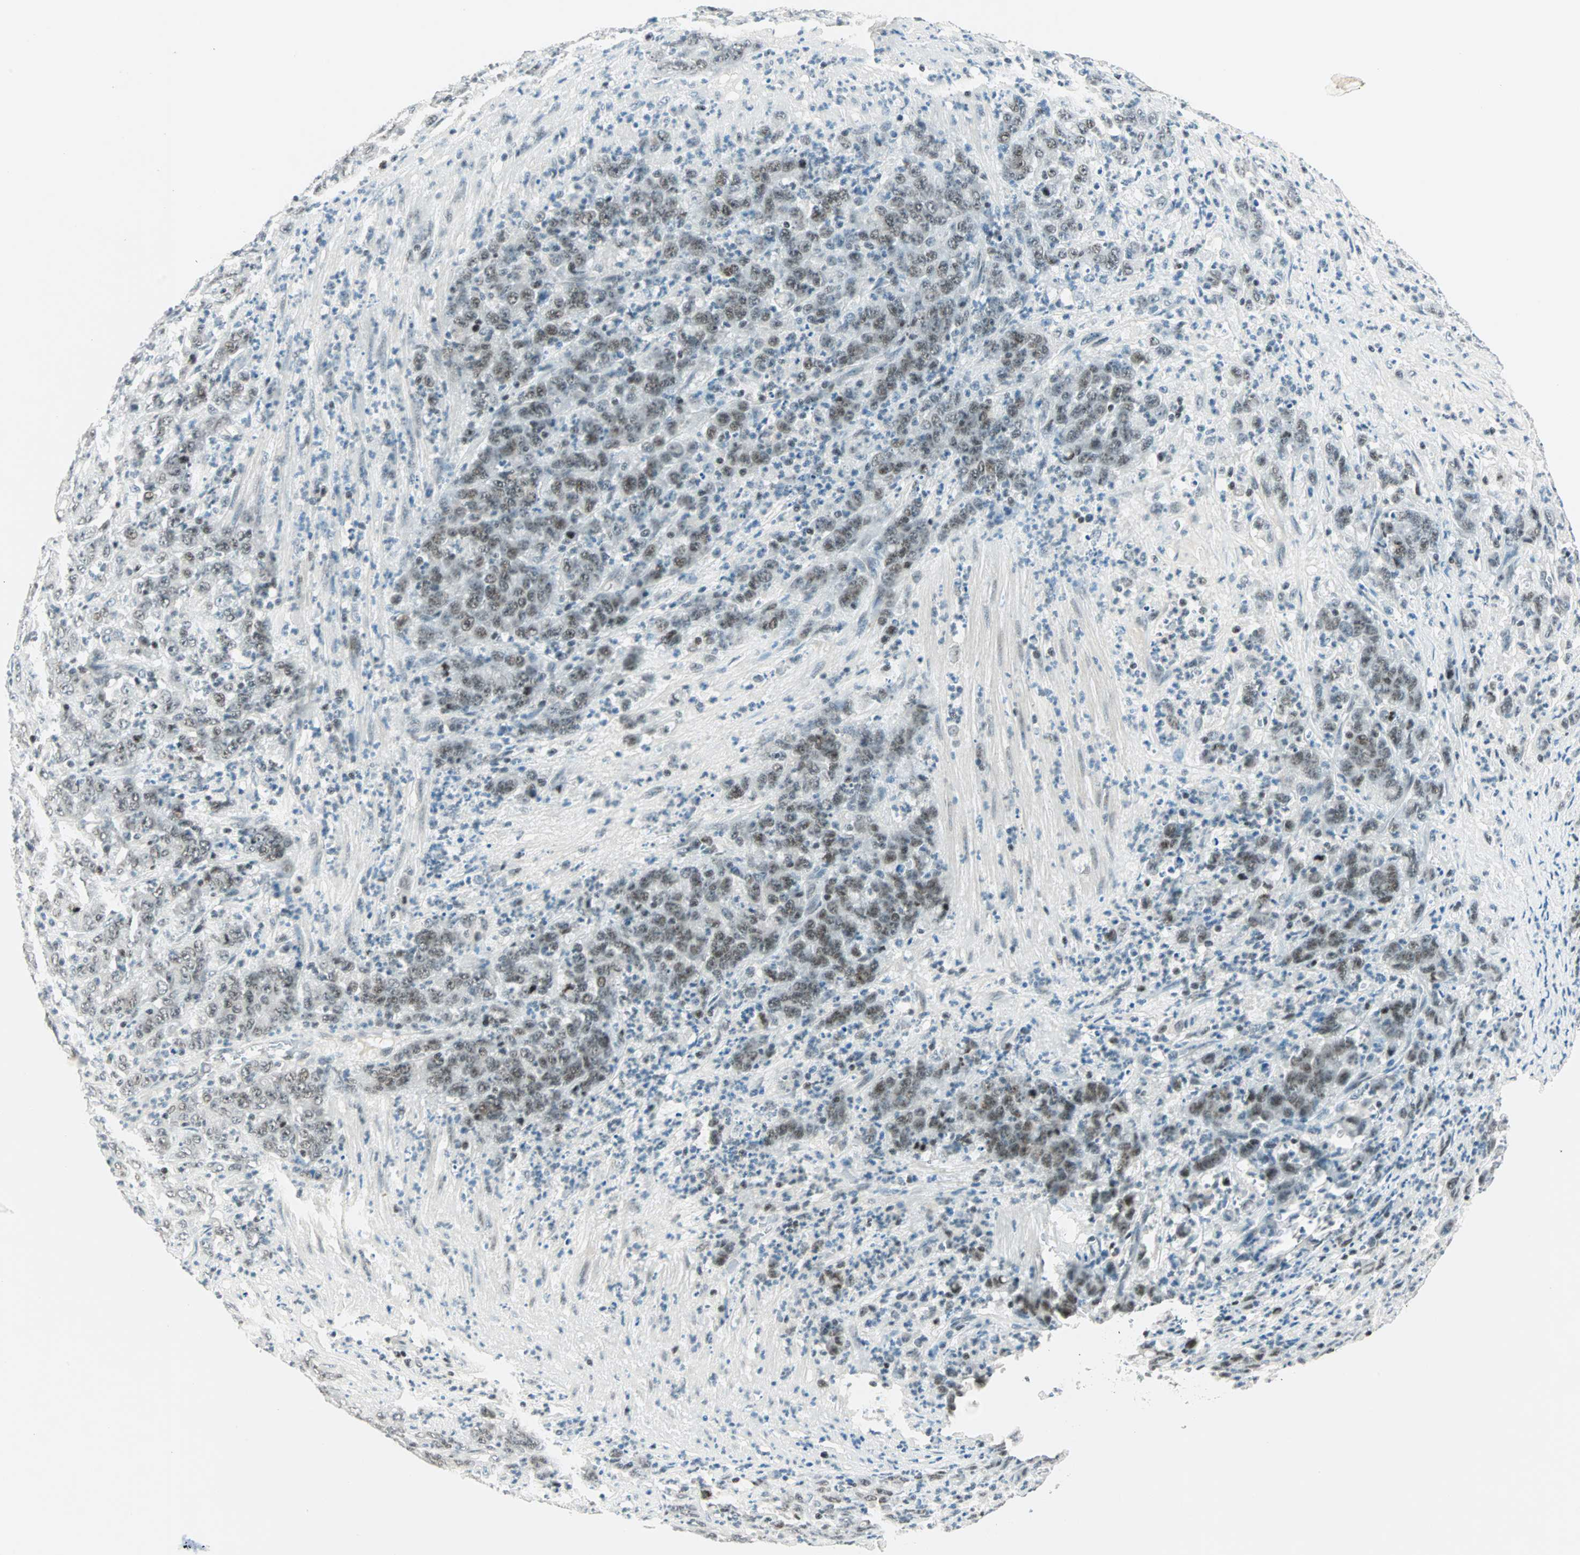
{"staining": {"intensity": "weak", "quantity": ">75%", "location": "nuclear"}, "tissue": "stomach cancer", "cell_type": "Tumor cells", "image_type": "cancer", "snomed": [{"axis": "morphology", "description": "Adenocarcinoma, NOS"}, {"axis": "topography", "description": "Stomach, lower"}], "caption": "A brown stain shows weak nuclear positivity of a protein in human adenocarcinoma (stomach) tumor cells.", "gene": "SIN3A", "patient": {"sex": "female", "age": 71}}